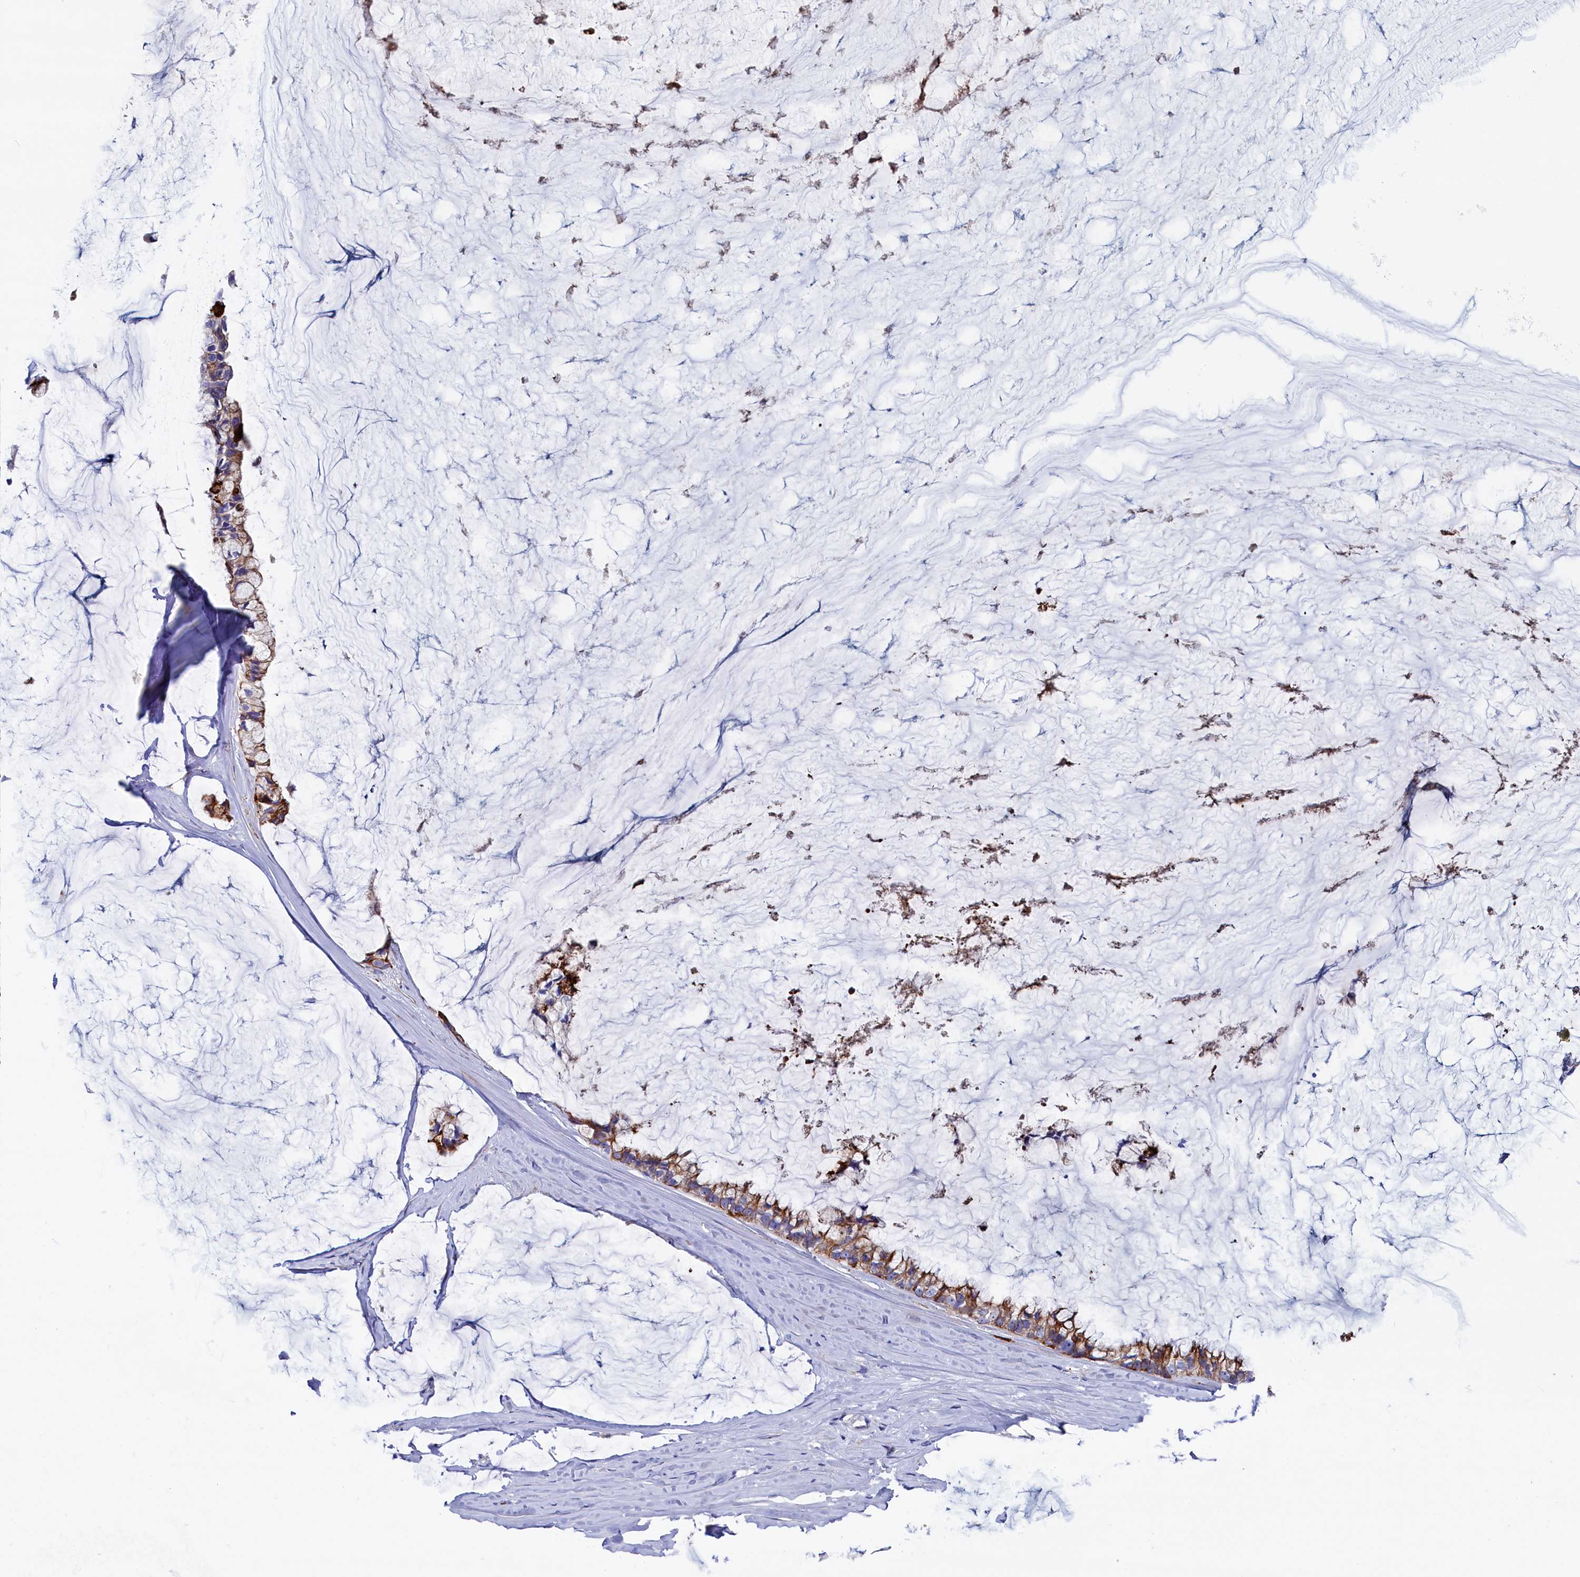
{"staining": {"intensity": "moderate", "quantity": ">75%", "location": "cytoplasmic/membranous"}, "tissue": "ovarian cancer", "cell_type": "Tumor cells", "image_type": "cancer", "snomed": [{"axis": "morphology", "description": "Cystadenocarcinoma, mucinous, NOS"}, {"axis": "topography", "description": "Ovary"}], "caption": "This photomicrograph displays ovarian mucinous cystadenocarcinoma stained with immunohistochemistry (IHC) to label a protein in brown. The cytoplasmic/membranous of tumor cells show moderate positivity for the protein. Nuclei are counter-stained blue.", "gene": "NUDT7", "patient": {"sex": "female", "age": 39}}